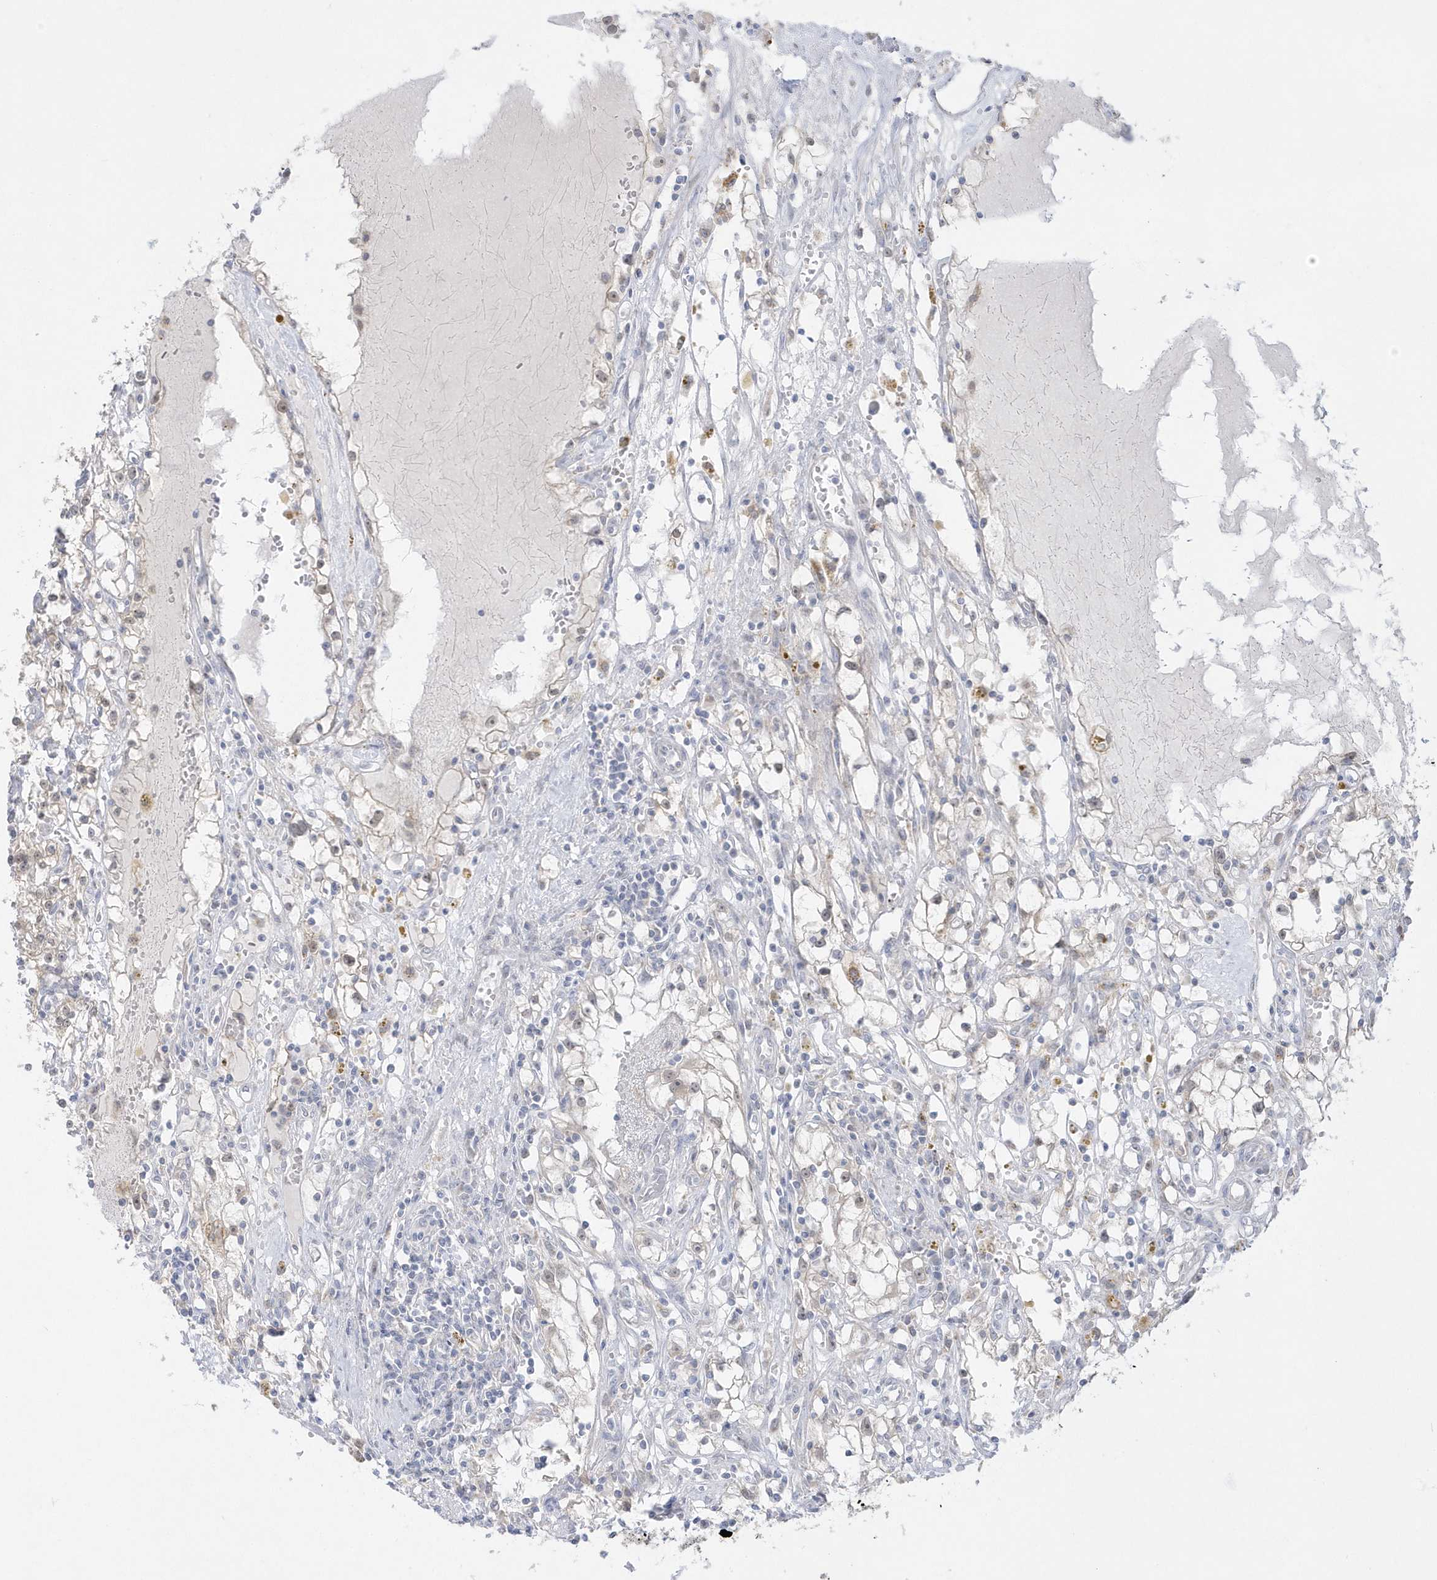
{"staining": {"intensity": "negative", "quantity": "none", "location": "none"}, "tissue": "renal cancer", "cell_type": "Tumor cells", "image_type": "cancer", "snomed": [{"axis": "morphology", "description": "Adenocarcinoma, NOS"}, {"axis": "topography", "description": "Kidney"}], "caption": "An image of renal adenocarcinoma stained for a protein exhibits no brown staining in tumor cells.", "gene": "PCBD1", "patient": {"sex": "male", "age": 56}}